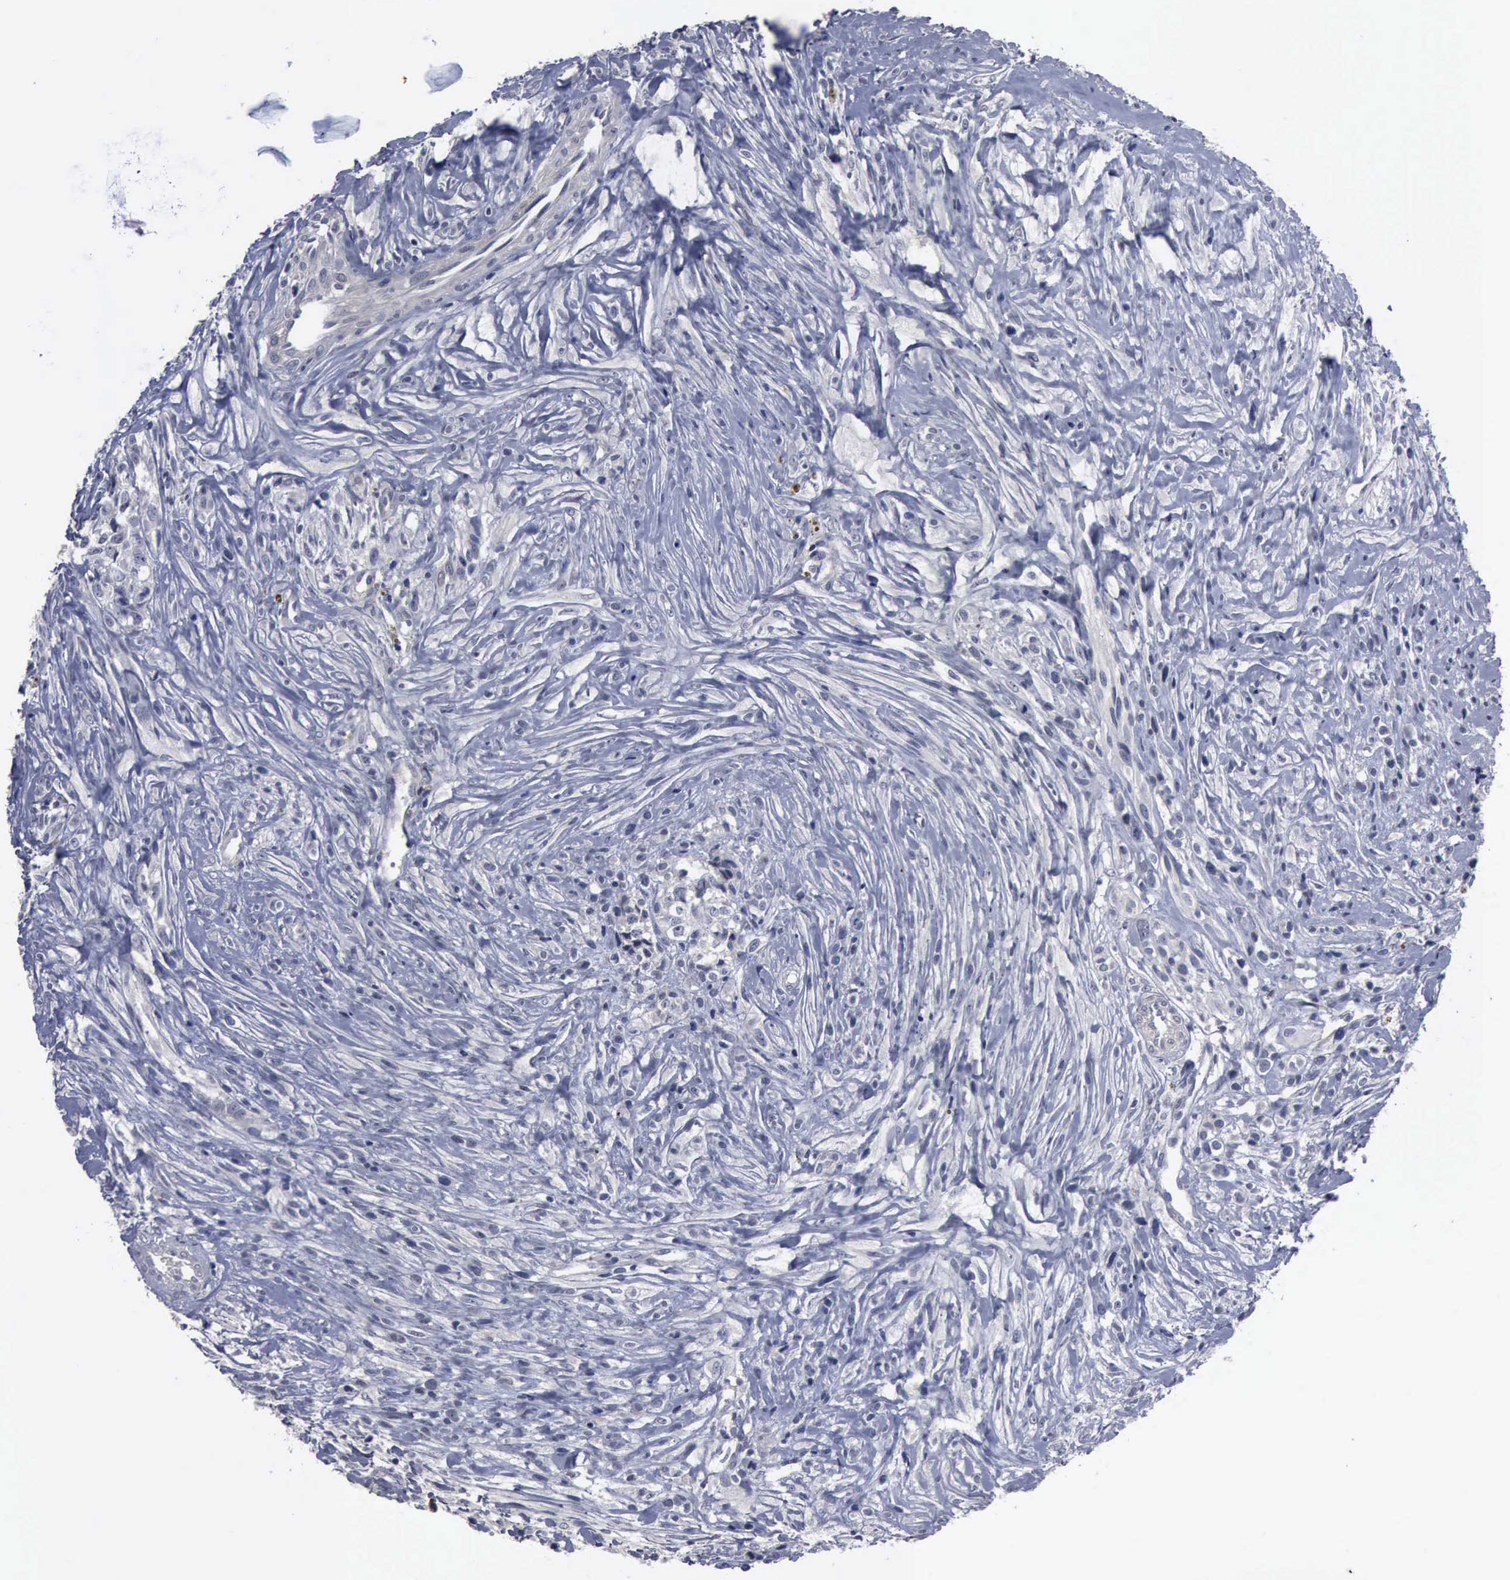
{"staining": {"intensity": "negative", "quantity": "none", "location": "none"}, "tissue": "glioma", "cell_type": "Tumor cells", "image_type": "cancer", "snomed": [{"axis": "morphology", "description": "Glioma, malignant, High grade"}, {"axis": "topography", "description": "Brain"}], "caption": "IHC histopathology image of high-grade glioma (malignant) stained for a protein (brown), which reveals no staining in tumor cells.", "gene": "MYO18B", "patient": {"sex": "male", "age": 66}}